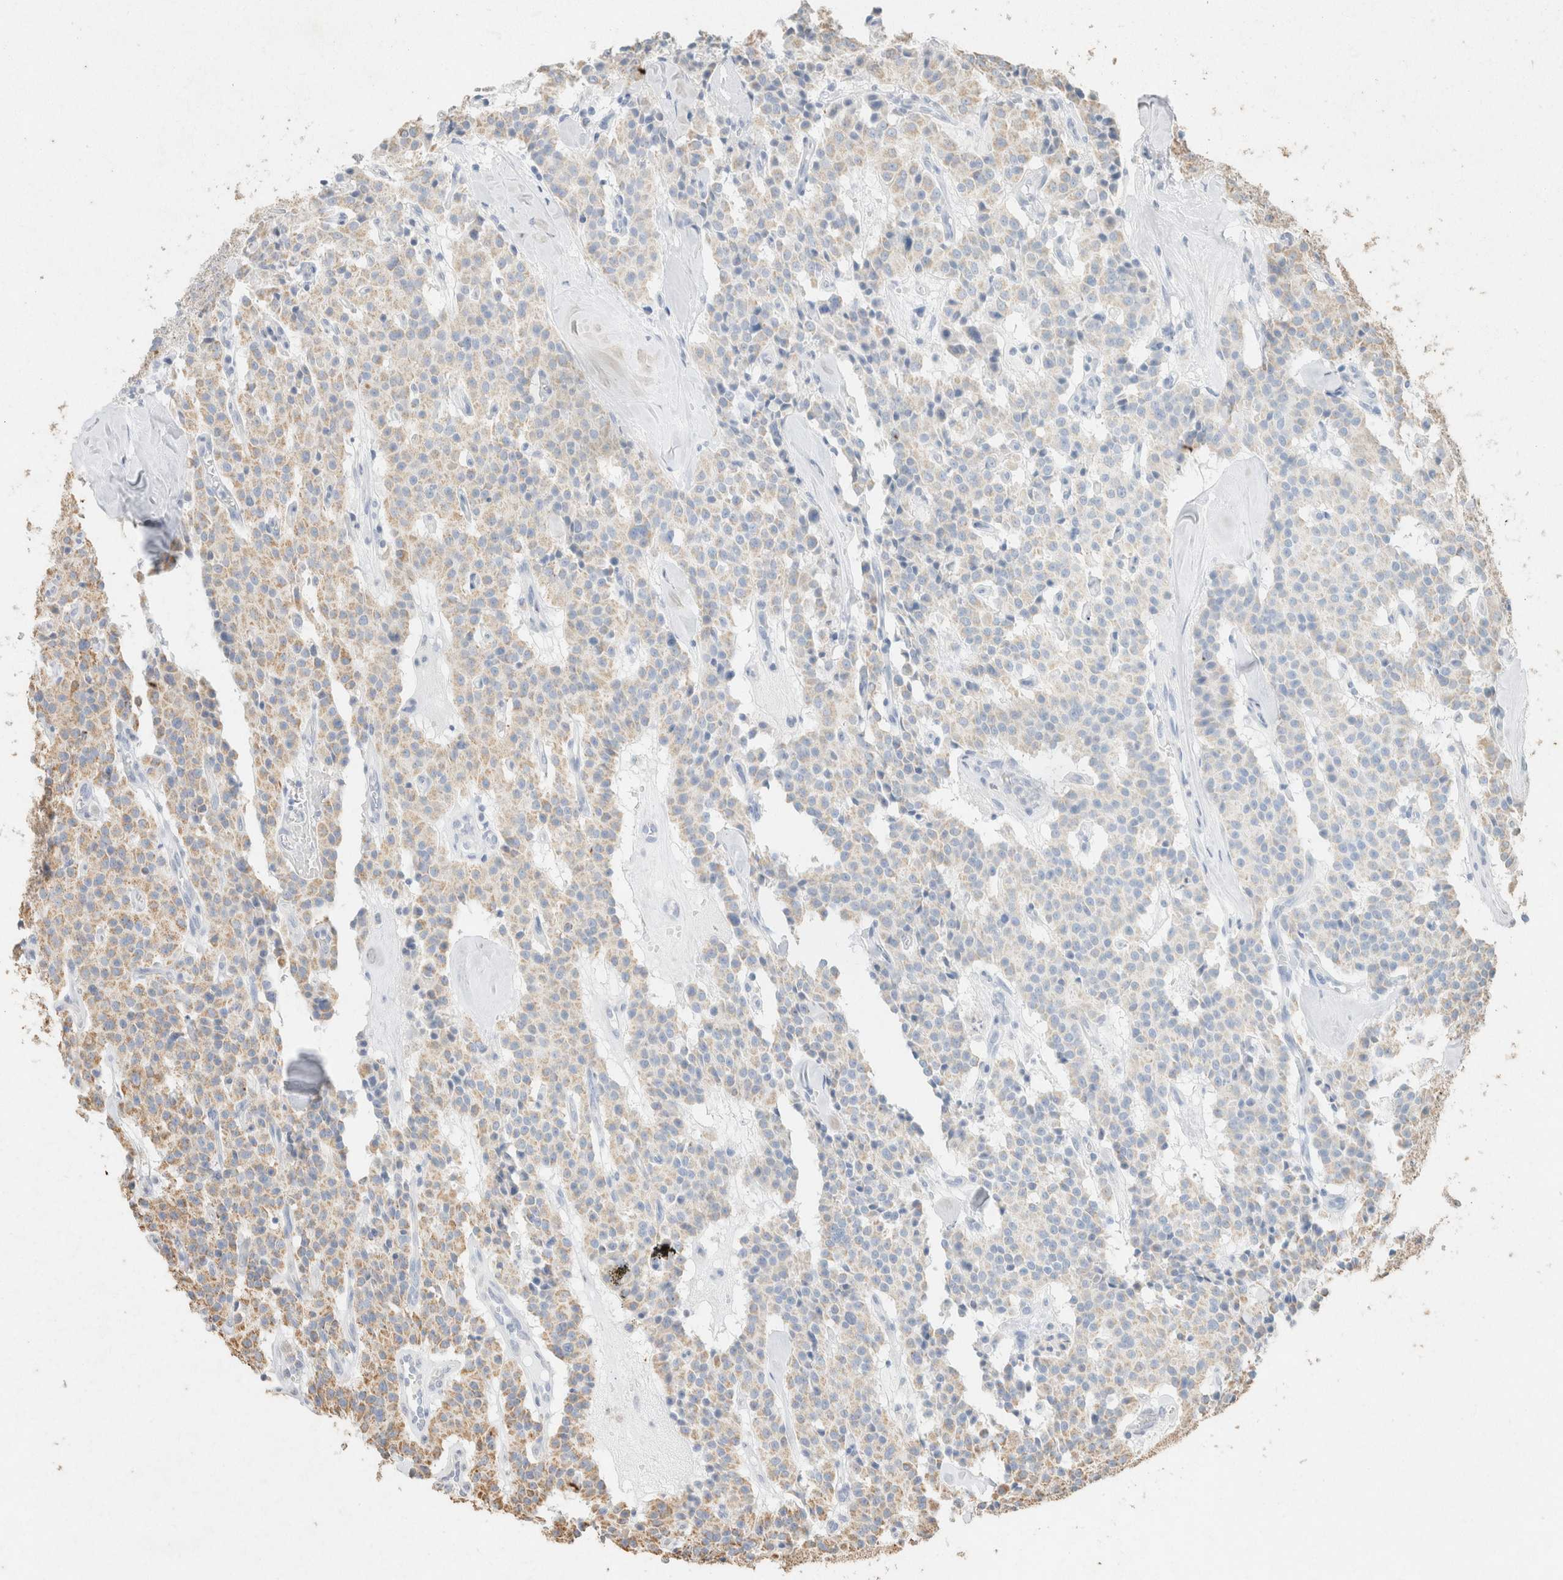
{"staining": {"intensity": "moderate", "quantity": "25%-75%", "location": "cytoplasmic/membranous"}, "tissue": "carcinoid", "cell_type": "Tumor cells", "image_type": "cancer", "snomed": [{"axis": "morphology", "description": "Carcinoid, malignant, NOS"}, {"axis": "topography", "description": "Lung"}], "caption": "This is a histology image of immunohistochemistry staining of malignant carcinoid, which shows moderate staining in the cytoplasmic/membranous of tumor cells.", "gene": "SDC2", "patient": {"sex": "male", "age": 30}}